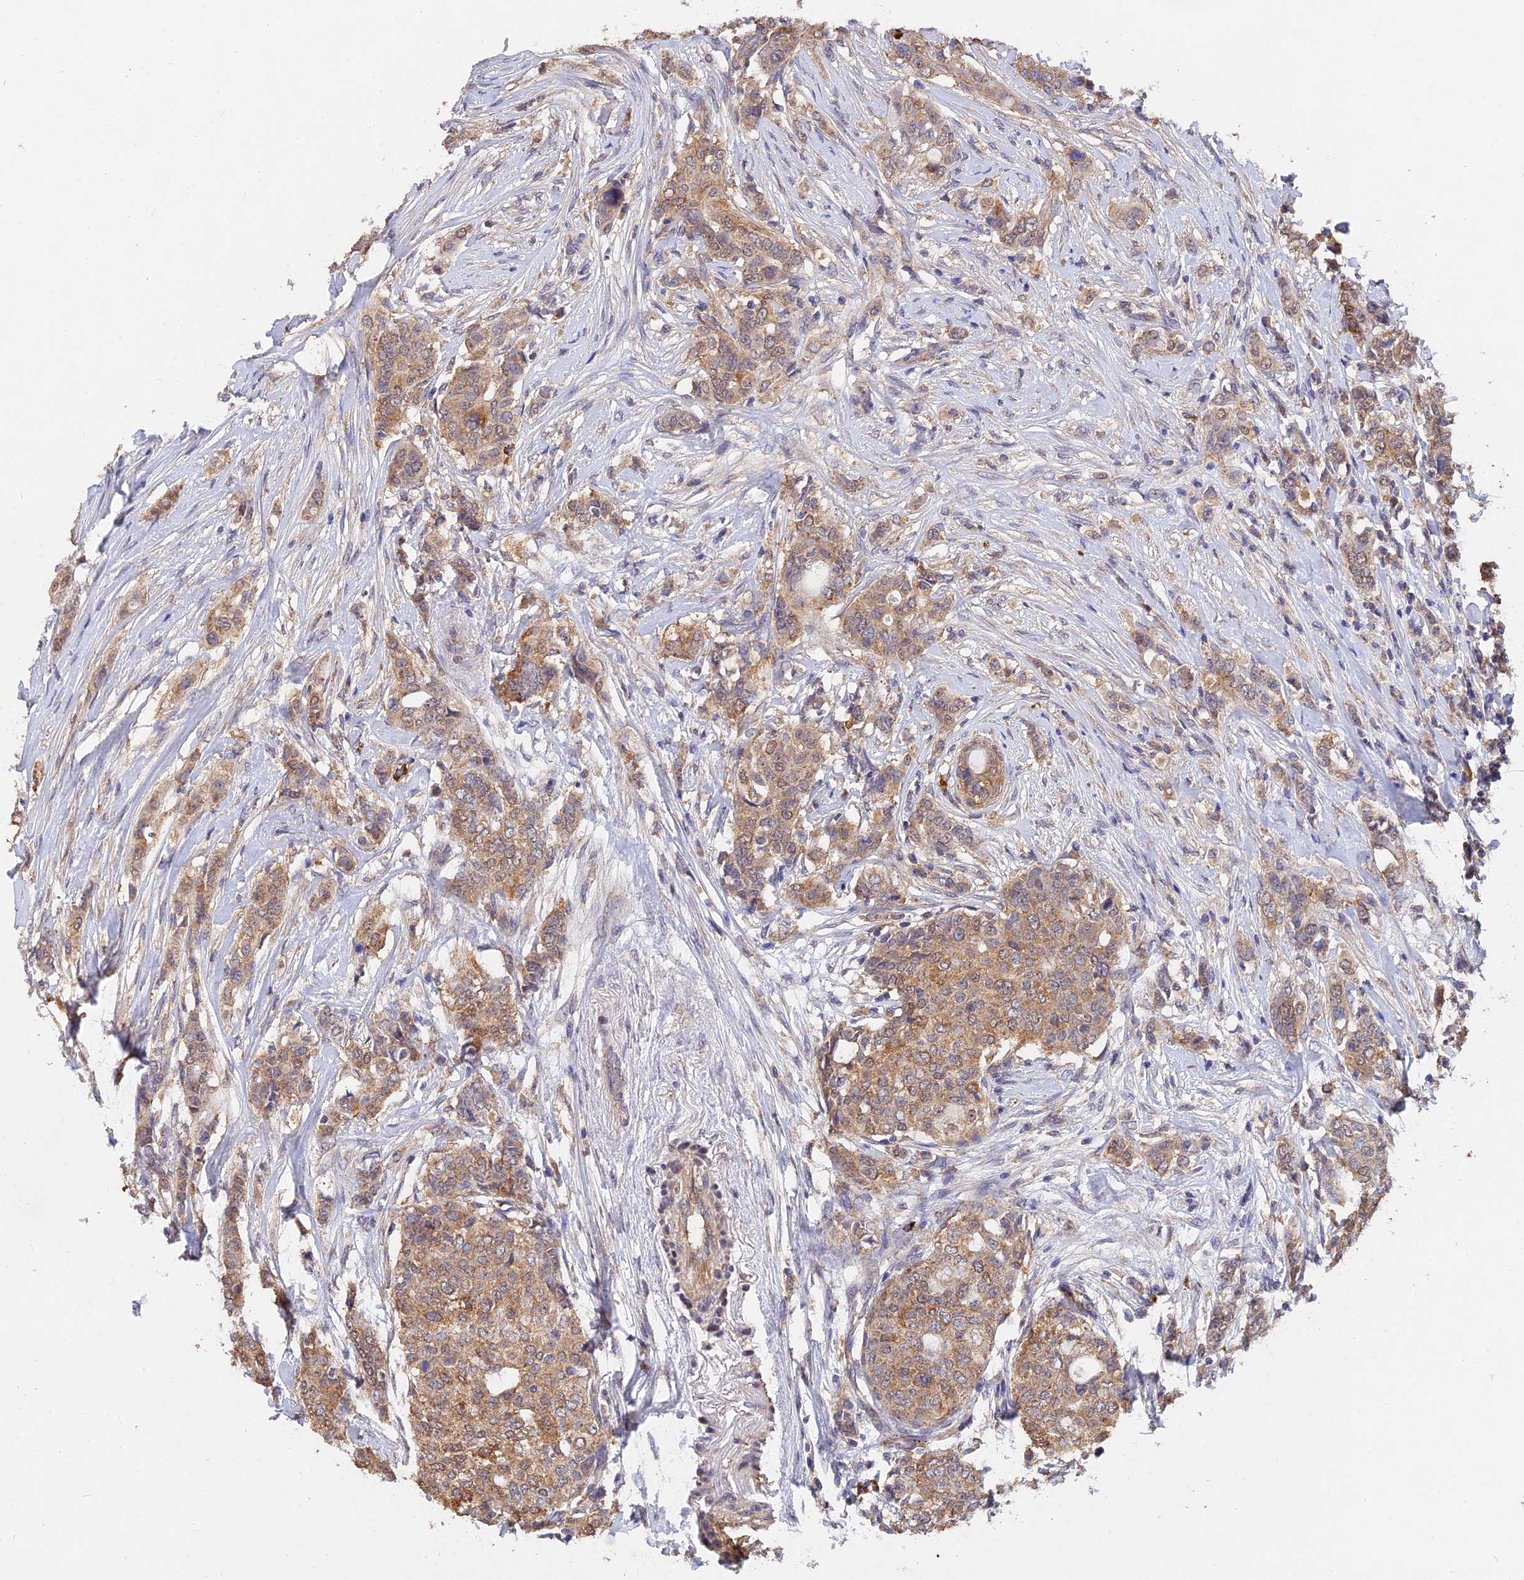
{"staining": {"intensity": "moderate", "quantity": ">75%", "location": "cytoplasmic/membranous"}, "tissue": "breast cancer", "cell_type": "Tumor cells", "image_type": "cancer", "snomed": [{"axis": "morphology", "description": "Lobular carcinoma"}, {"axis": "topography", "description": "Breast"}], "caption": "A photomicrograph showing moderate cytoplasmic/membranous staining in about >75% of tumor cells in lobular carcinoma (breast), as visualized by brown immunohistochemical staining.", "gene": "SLC38A11", "patient": {"sex": "female", "age": 51}}